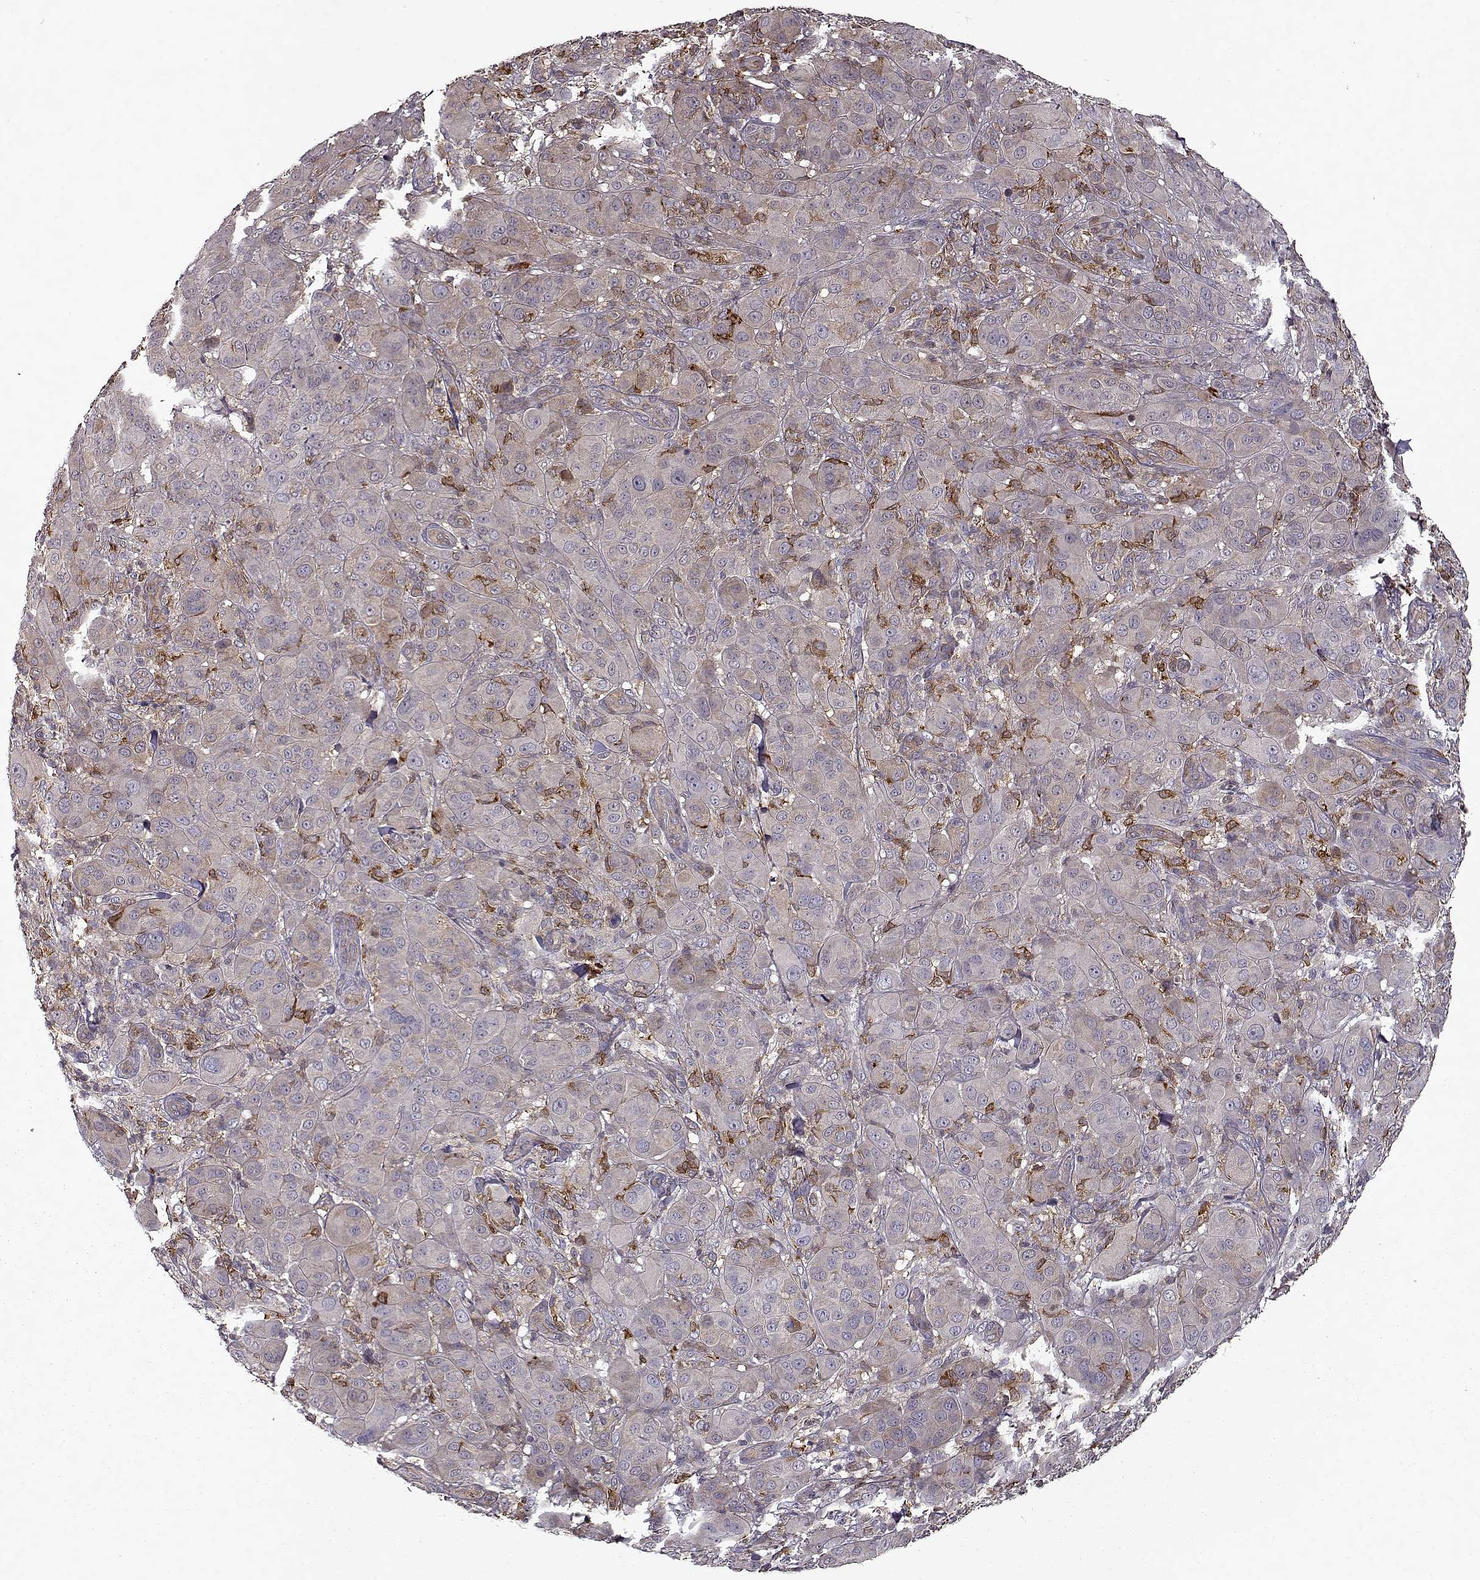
{"staining": {"intensity": "weak", "quantity": "<25%", "location": "cytoplasmic/membranous"}, "tissue": "melanoma", "cell_type": "Tumor cells", "image_type": "cancer", "snomed": [{"axis": "morphology", "description": "Malignant melanoma, NOS"}, {"axis": "topography", "description": "Skin"}], "caption": "A high-resolution micrograph shows immunohistochemistry staining of melanoma, which displays no significant expression in tumor cells.", "gene": "RANBP1", "patient": {"sex": "female", "age": 87}}